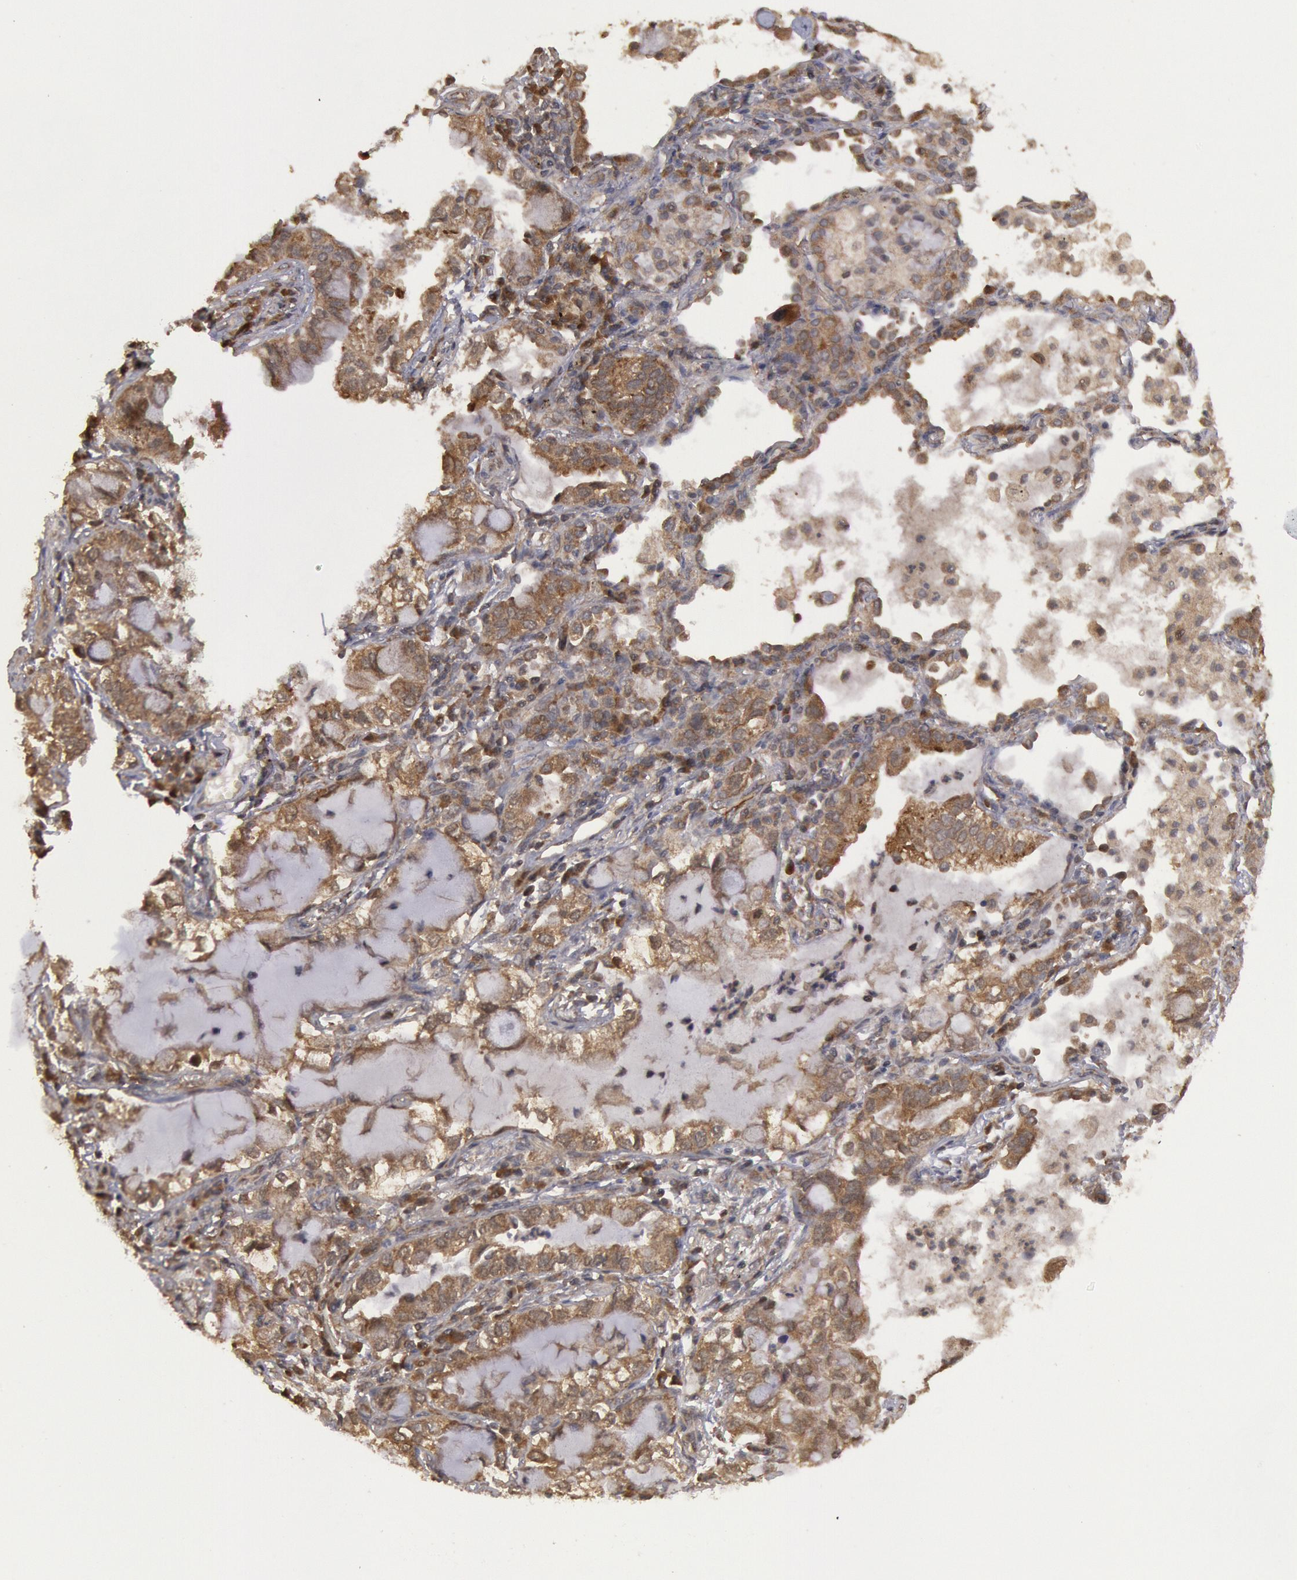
{"staining": {"intensity": "moderate", "quantity": ">75%", "location": "cytoplasmic/membranous"}, "tissue": "lung cancer", "cell_type": "Tumor cells", "image_type": "cancer", "snomed": [{"axis": "morphology", "description": "Adenocarcinoma, NOS"}, {"axis": "topography", "description": "Lung"}], "caption": "Protein expression analysis of adenocarcinoma (lung) shows moderate cytoplasmic/membranous staining in about >75% of tumor cells.", "gene": "USP14", "patient": {"sex": "female", "age": 50}}